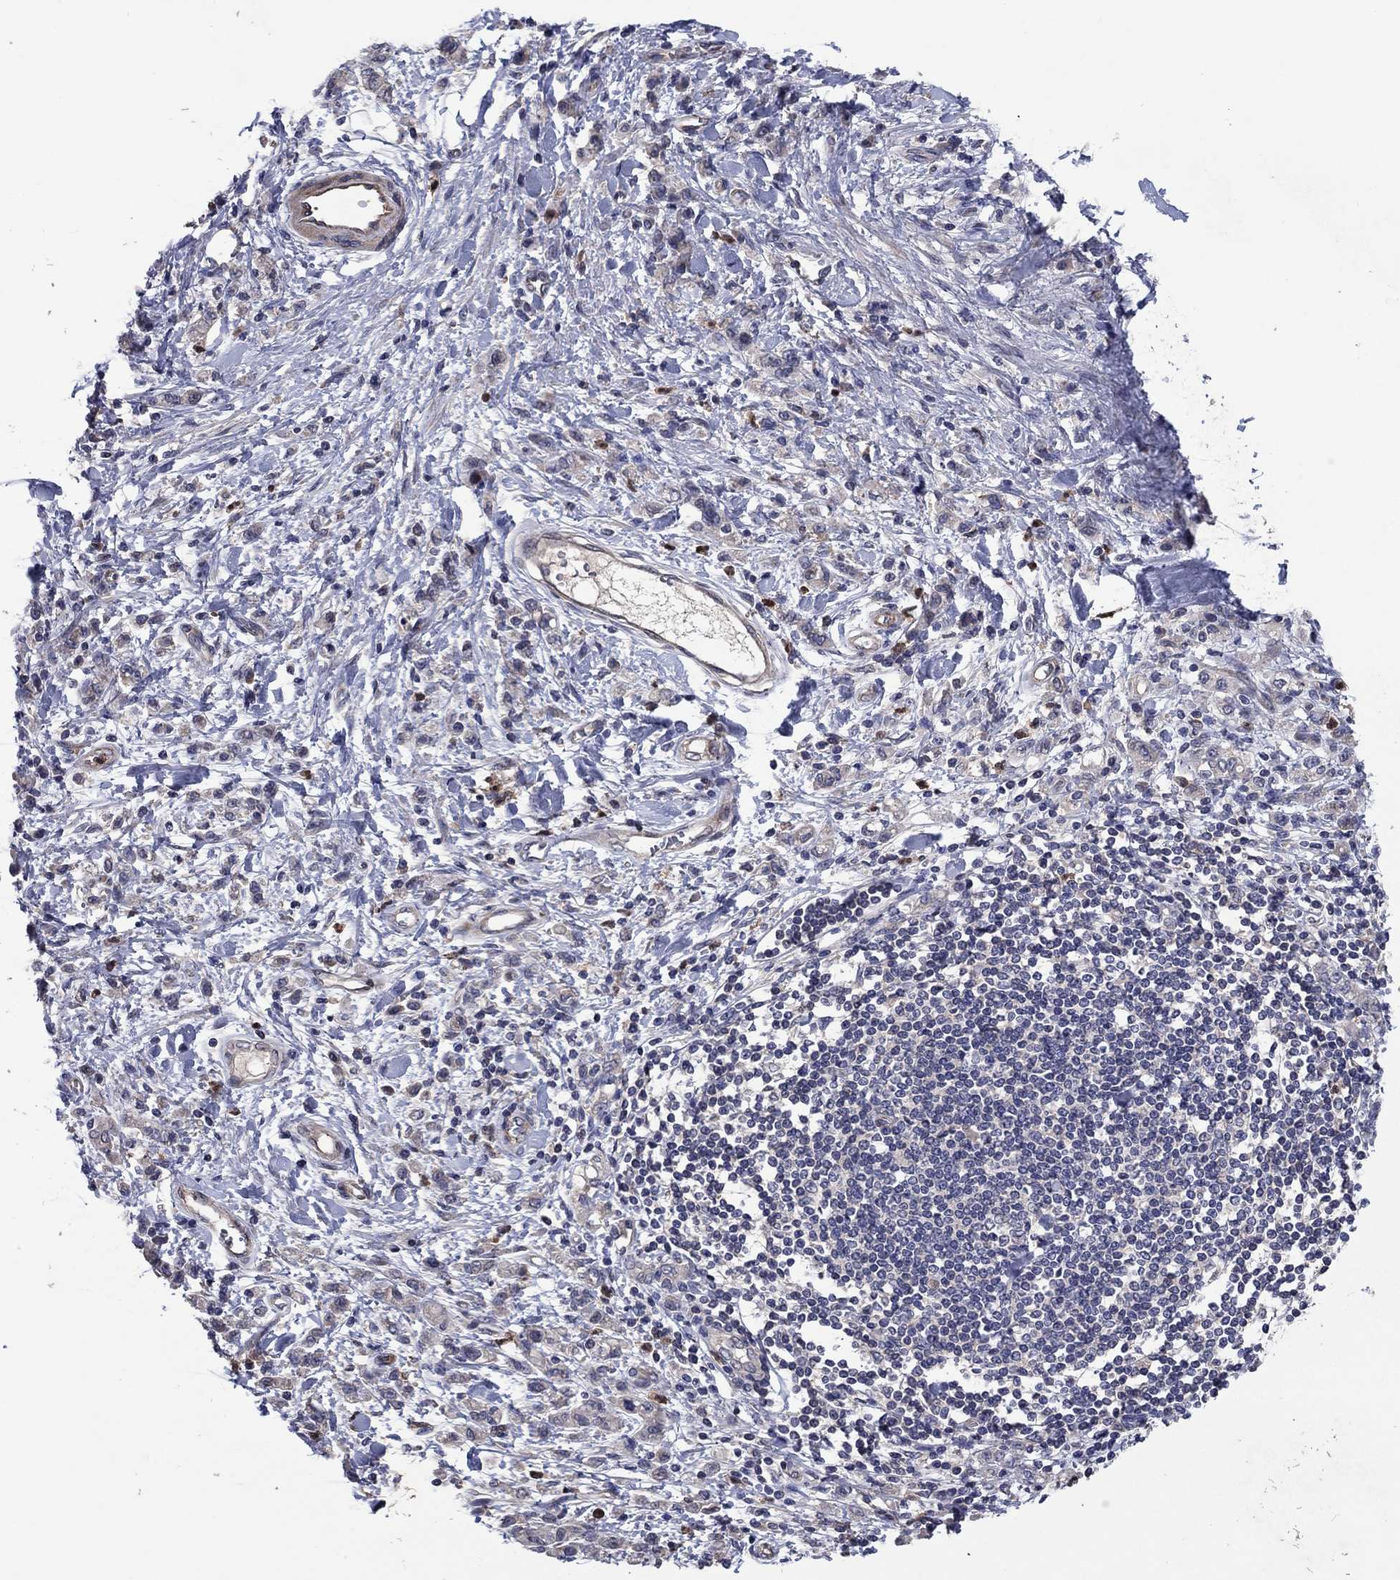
{"staining": {"intensity": "negative", "quantity": "none", "location": "none"}, "tissue": "stomach cancer", "cell_type": "Tumor cells", "image_type": "cancer", "snomed": [{"axis": "morphology", "description": "Adenocarcinoma, NOS"}, {"axis": "topography", "description": "Stomach"}], "caption": "This image is of adenocarcinoma (stomach) stained with immunohistochemistry (IHC) to label a protein in brown with the nuclei are counter-stained blue. There is no expression in tumor cells.", "gene": "MSRB1", "patient": {"sex": "male", "age": 77}}